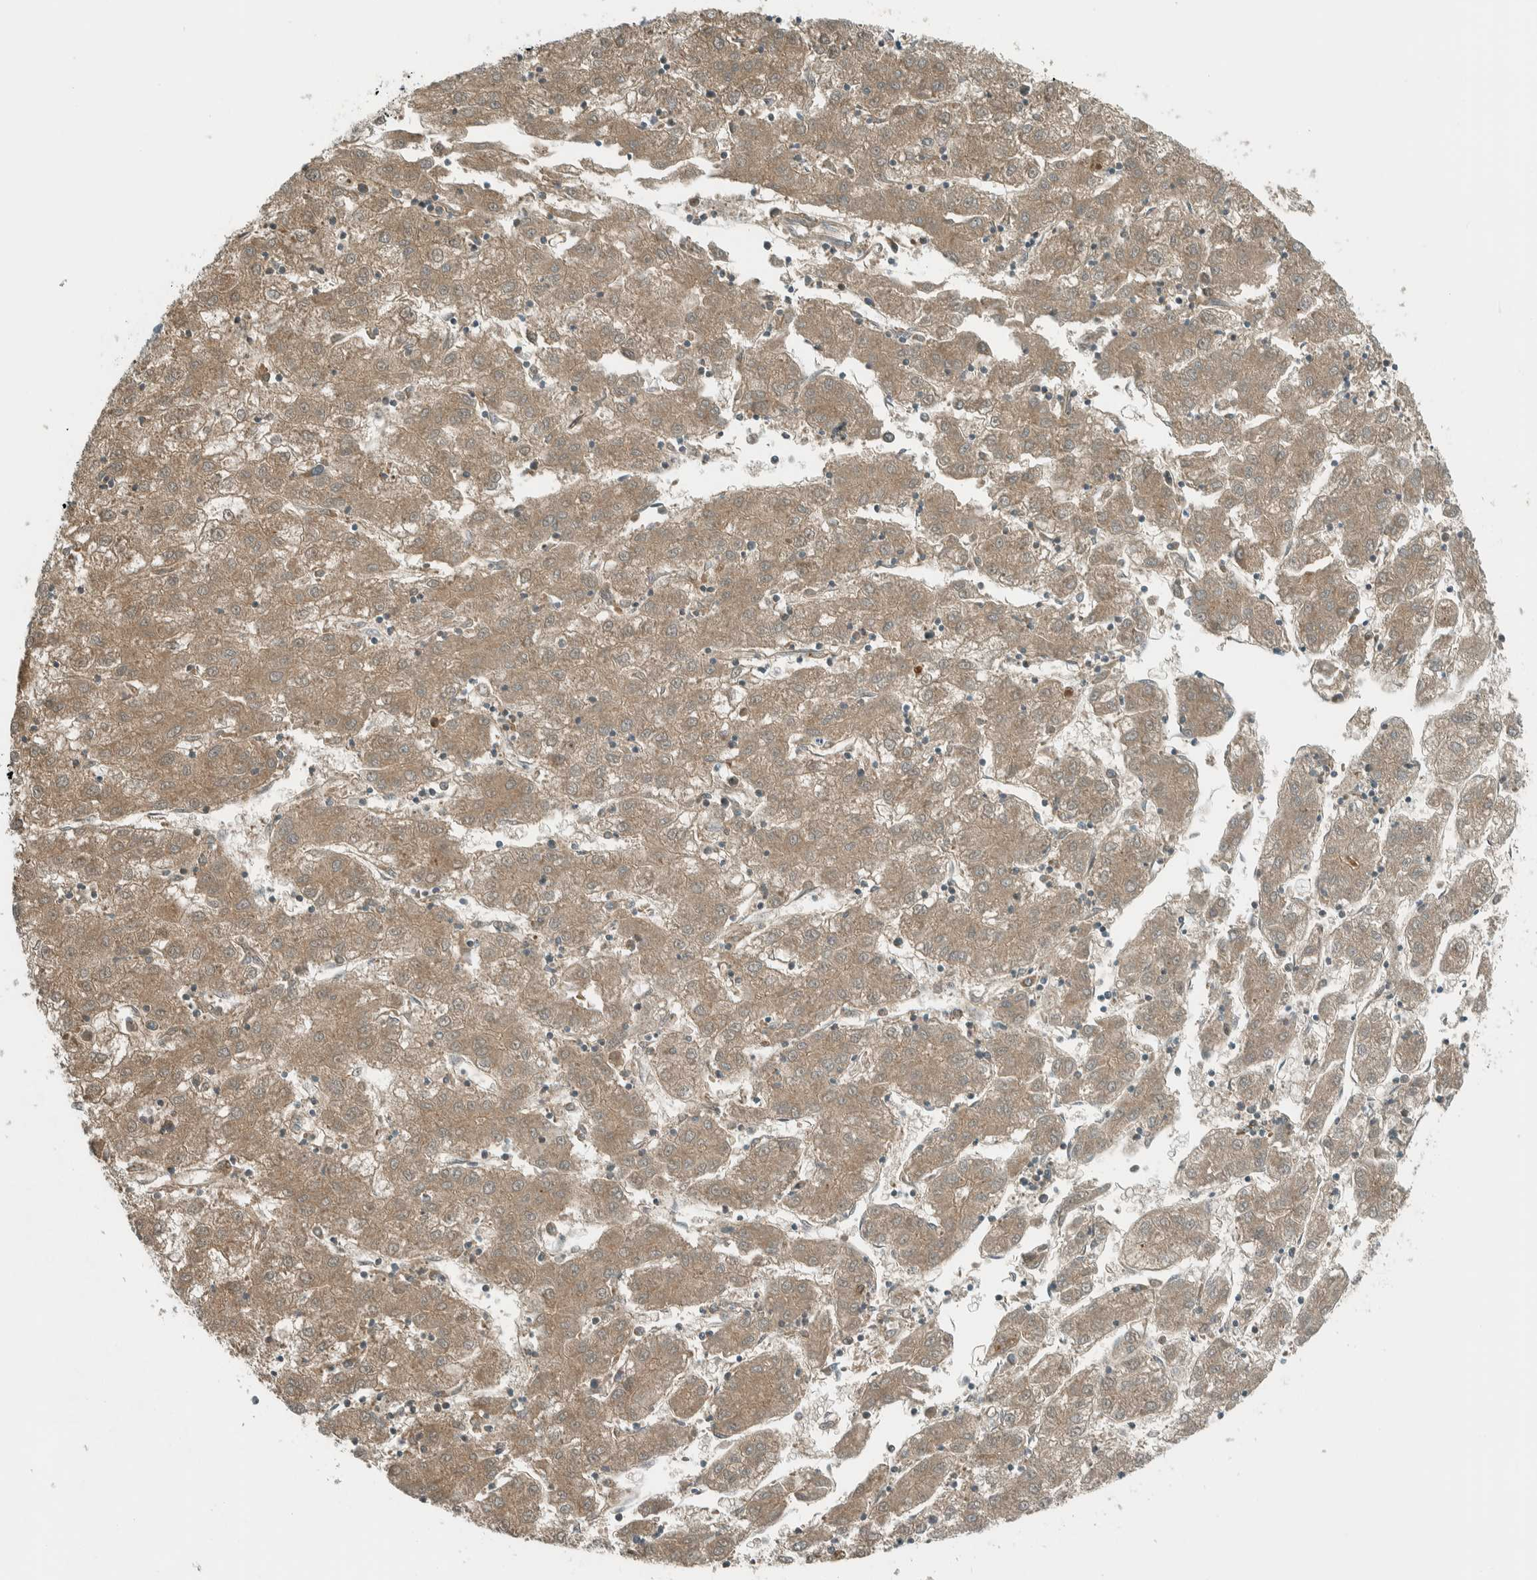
{"staining": {"intensity": "weak", "quantity": ">75%", "location": "cytoplasmic/membranous"}, "tissue": "liver cancer", "cell_type": "Tumor cells", "image_type": "cancer", "snomed": [{"axis": "morphology", "description": "Carcinoma, Hepatocellular, NOS"}, {"axis": "topography", "description": "Liver"}], "caption": "The histopathology image shows a brown stain indicating the presence of a protein in the cytoplasmic/membranous of tumor cells in liver hepatocellular carcinoma.", "gene": "EXOC7", "patient": {"sex": "male", "age": 72}}